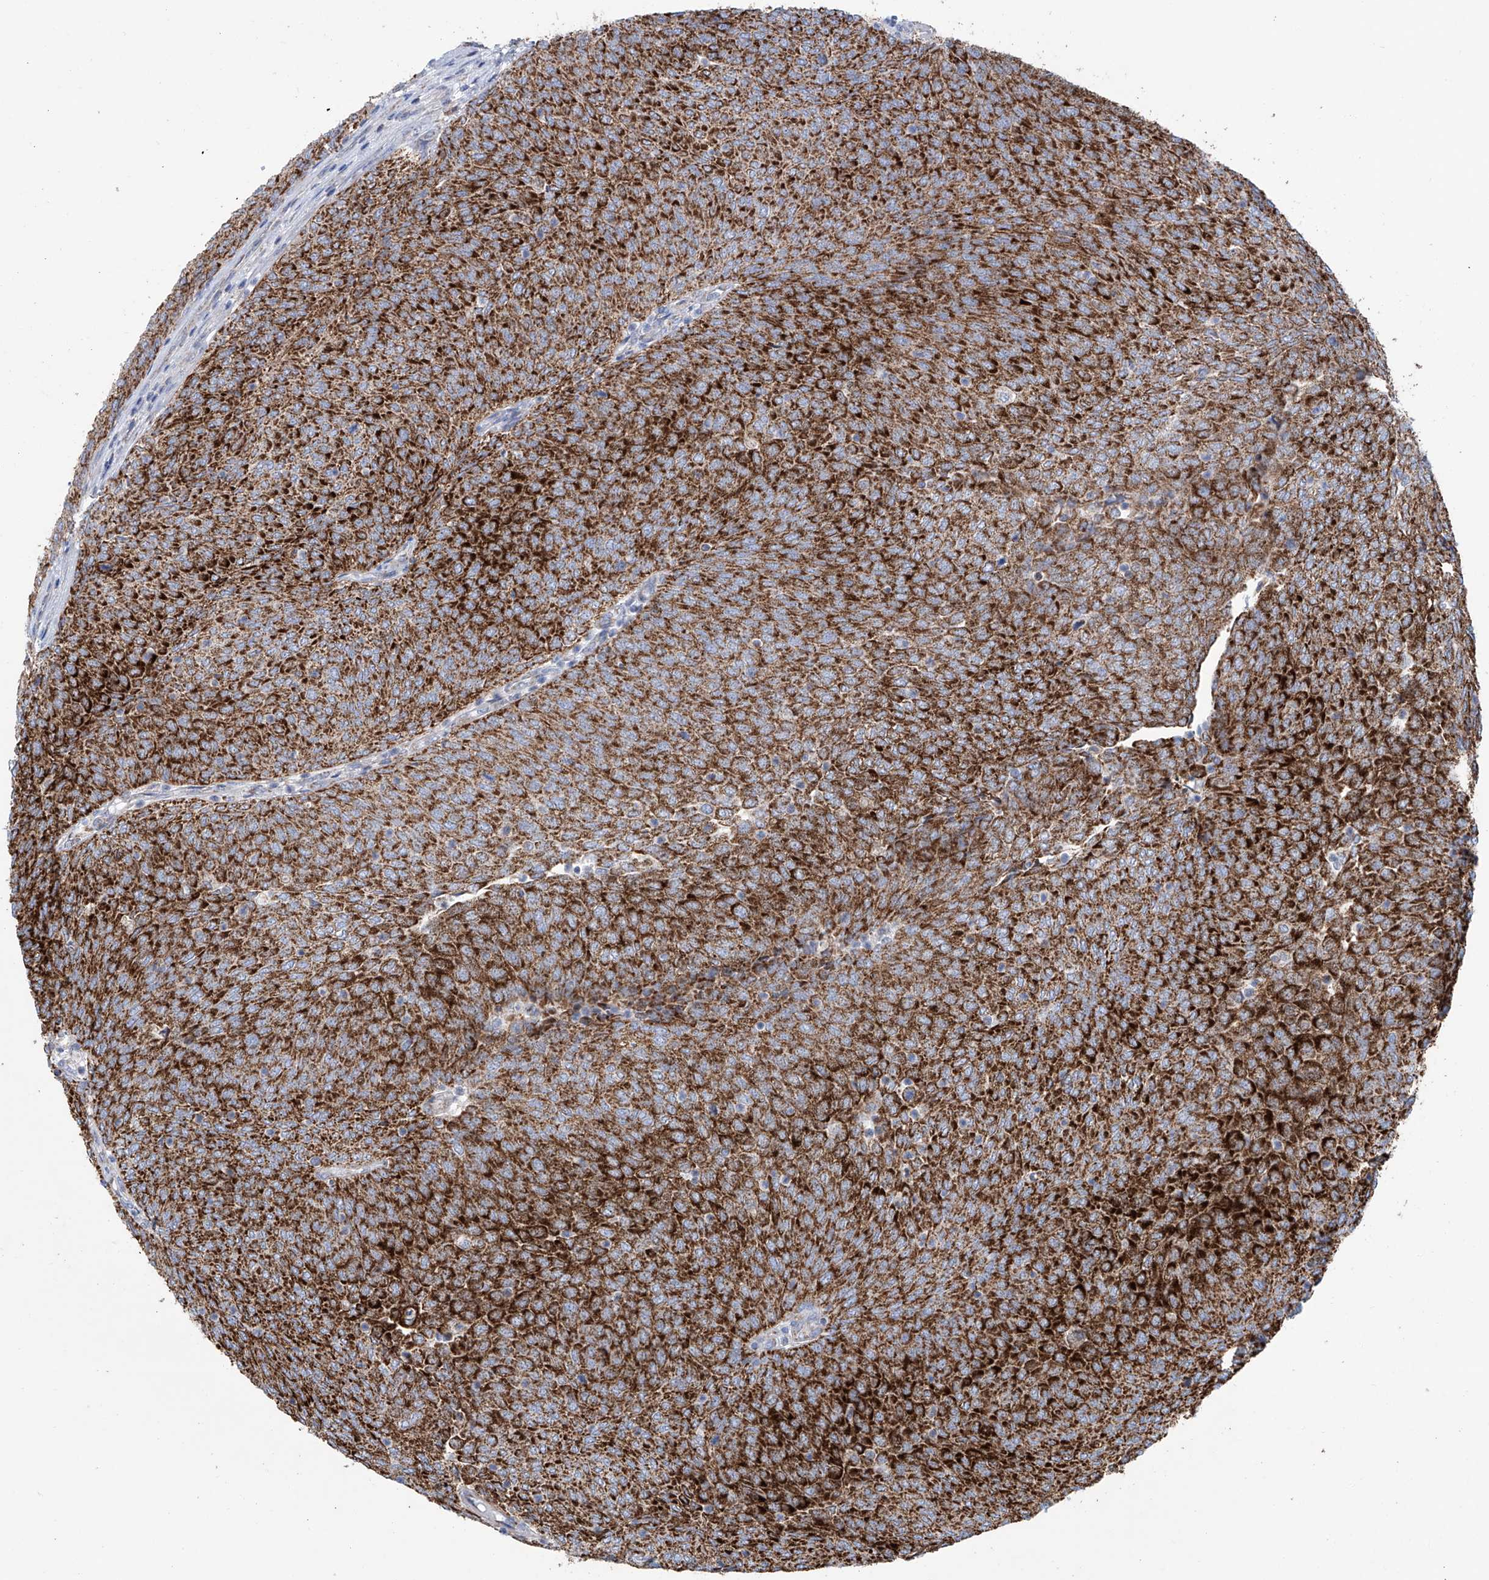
{"staining": {"intensity": "strong", "quantity": ">75%", "location": "cytoplasmic/membranous"}, "tissue": "urothelial cancer", "cell_type": "Tumor cells", "image_type": "cancer", "snomed": [{"axis": "morphology", "description": "Urothelial carcinoma, Low grade"}, {"axis": "topography", "description": "Urinary bladder"}], "caption": "Tumor cells demonstrate high levels of strong cytoplasmic/membranous positivity in approximately >75% of cells in human low-grade urothelial carcinoma. The staining is performed using DAB brown chromogen to label protein expression. The nuclei are counter-stained blue using hematoxylin.", "gene": "ALDH6A1", "patient": {"sex": "female", "age": 79}}